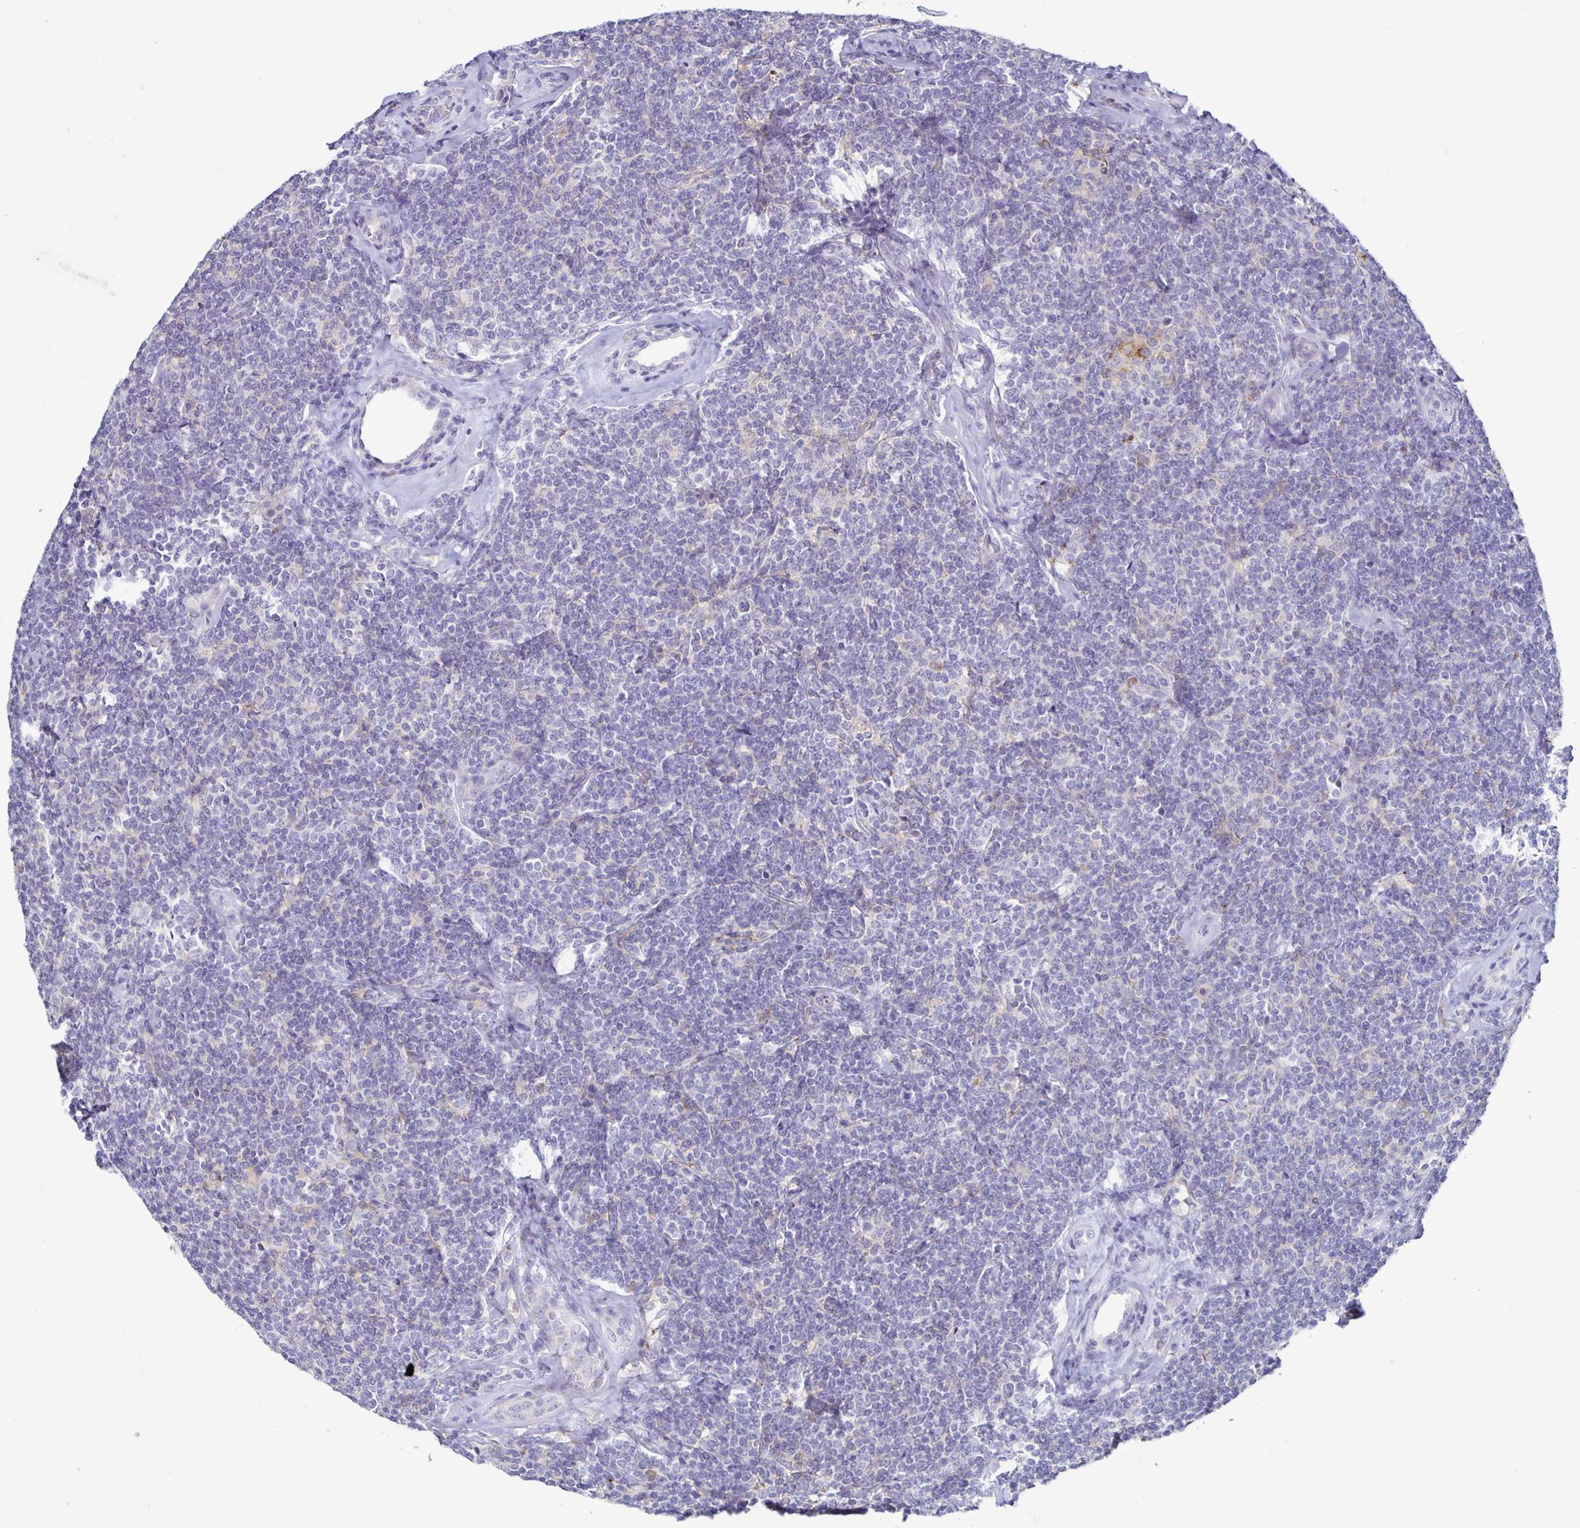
{"staining": {"intensity": "negative", "quantity": "none", "location": "none"}, "tissue": "lymphoma", "cell_type": "Tumor cells", "image_type": "cancer", "snomed": [{"axis": "morphology", "description": "Malignant lymphoma, non-Hodgkin's type, Low grade"}, {"axis": "topography", "description": "Lymph node"}], "caption": "Malignant lymphoma, non-Hodgkin's type (low-grade) was stained to show a protein in brown. There is no significant positivity in tumor cells. (DAB IHC, high magnification).", "gene": "SIRPA", "patient": {"sex": "female", "age": 56}}